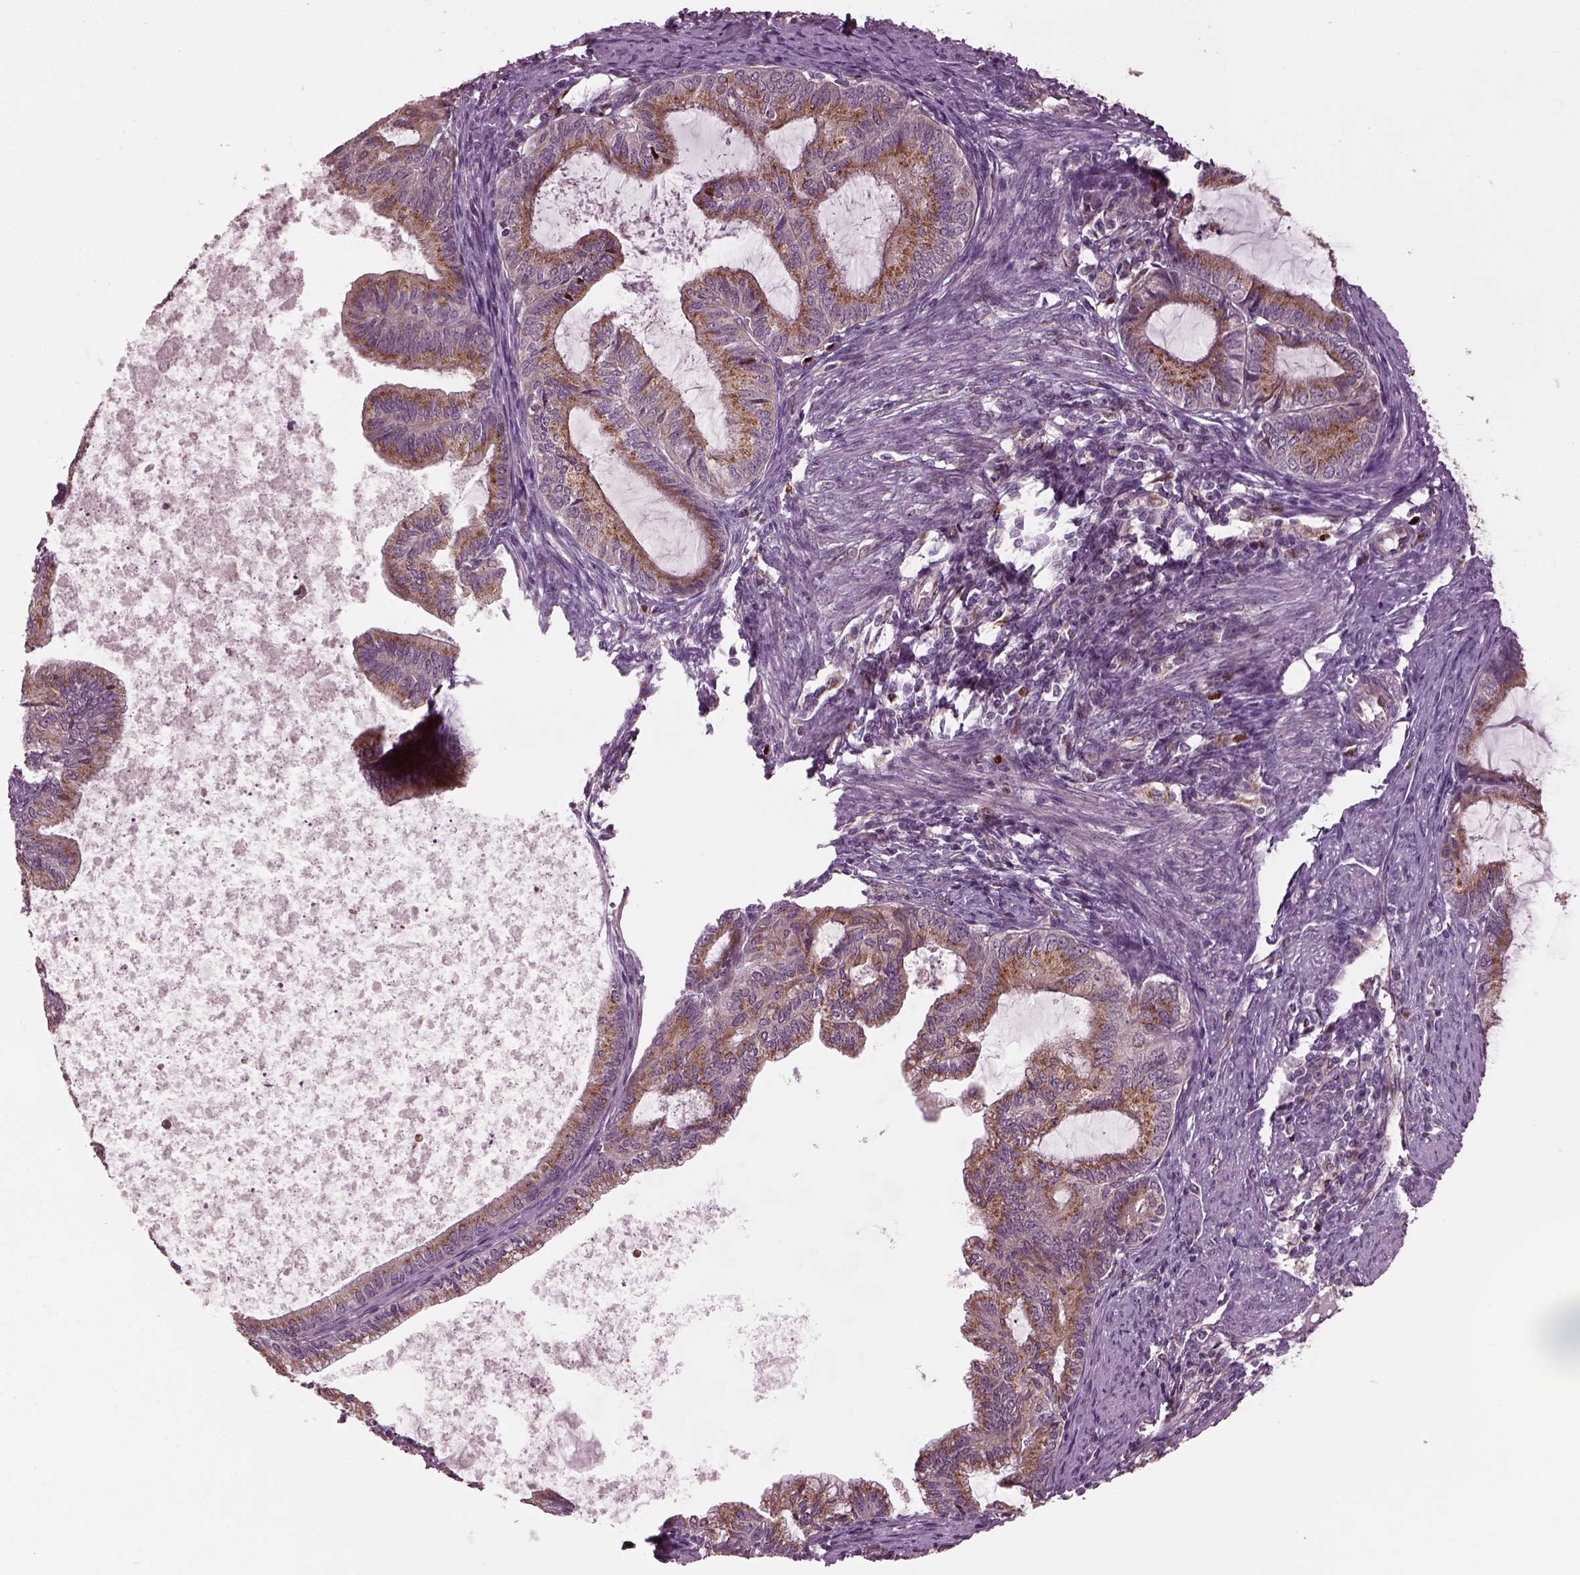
{"staining": {"intensity": "moderate", "quantity": ">75%", "location": "cytoplasmic/membranous"}, "tissue": "endometrial cancer", "cell_type": "Tumor cells", "image_type": "cancer", "snomed": [{"axis": "morphology", "description": "Adenocarcinoma, NOS"}, {"axis": "topography", "description": "Endometrium"}], "caption": "DAB (3,3'-diaminobenzidine) immunohistochemical staining of endometrial cancer (adenocarcinoma) exhibits moderate cytoplasmic/membranous protein expression in about >75% of tumor cells.", "gene": "RUFY3", "patient": {"sex": "female", "age": 86}}